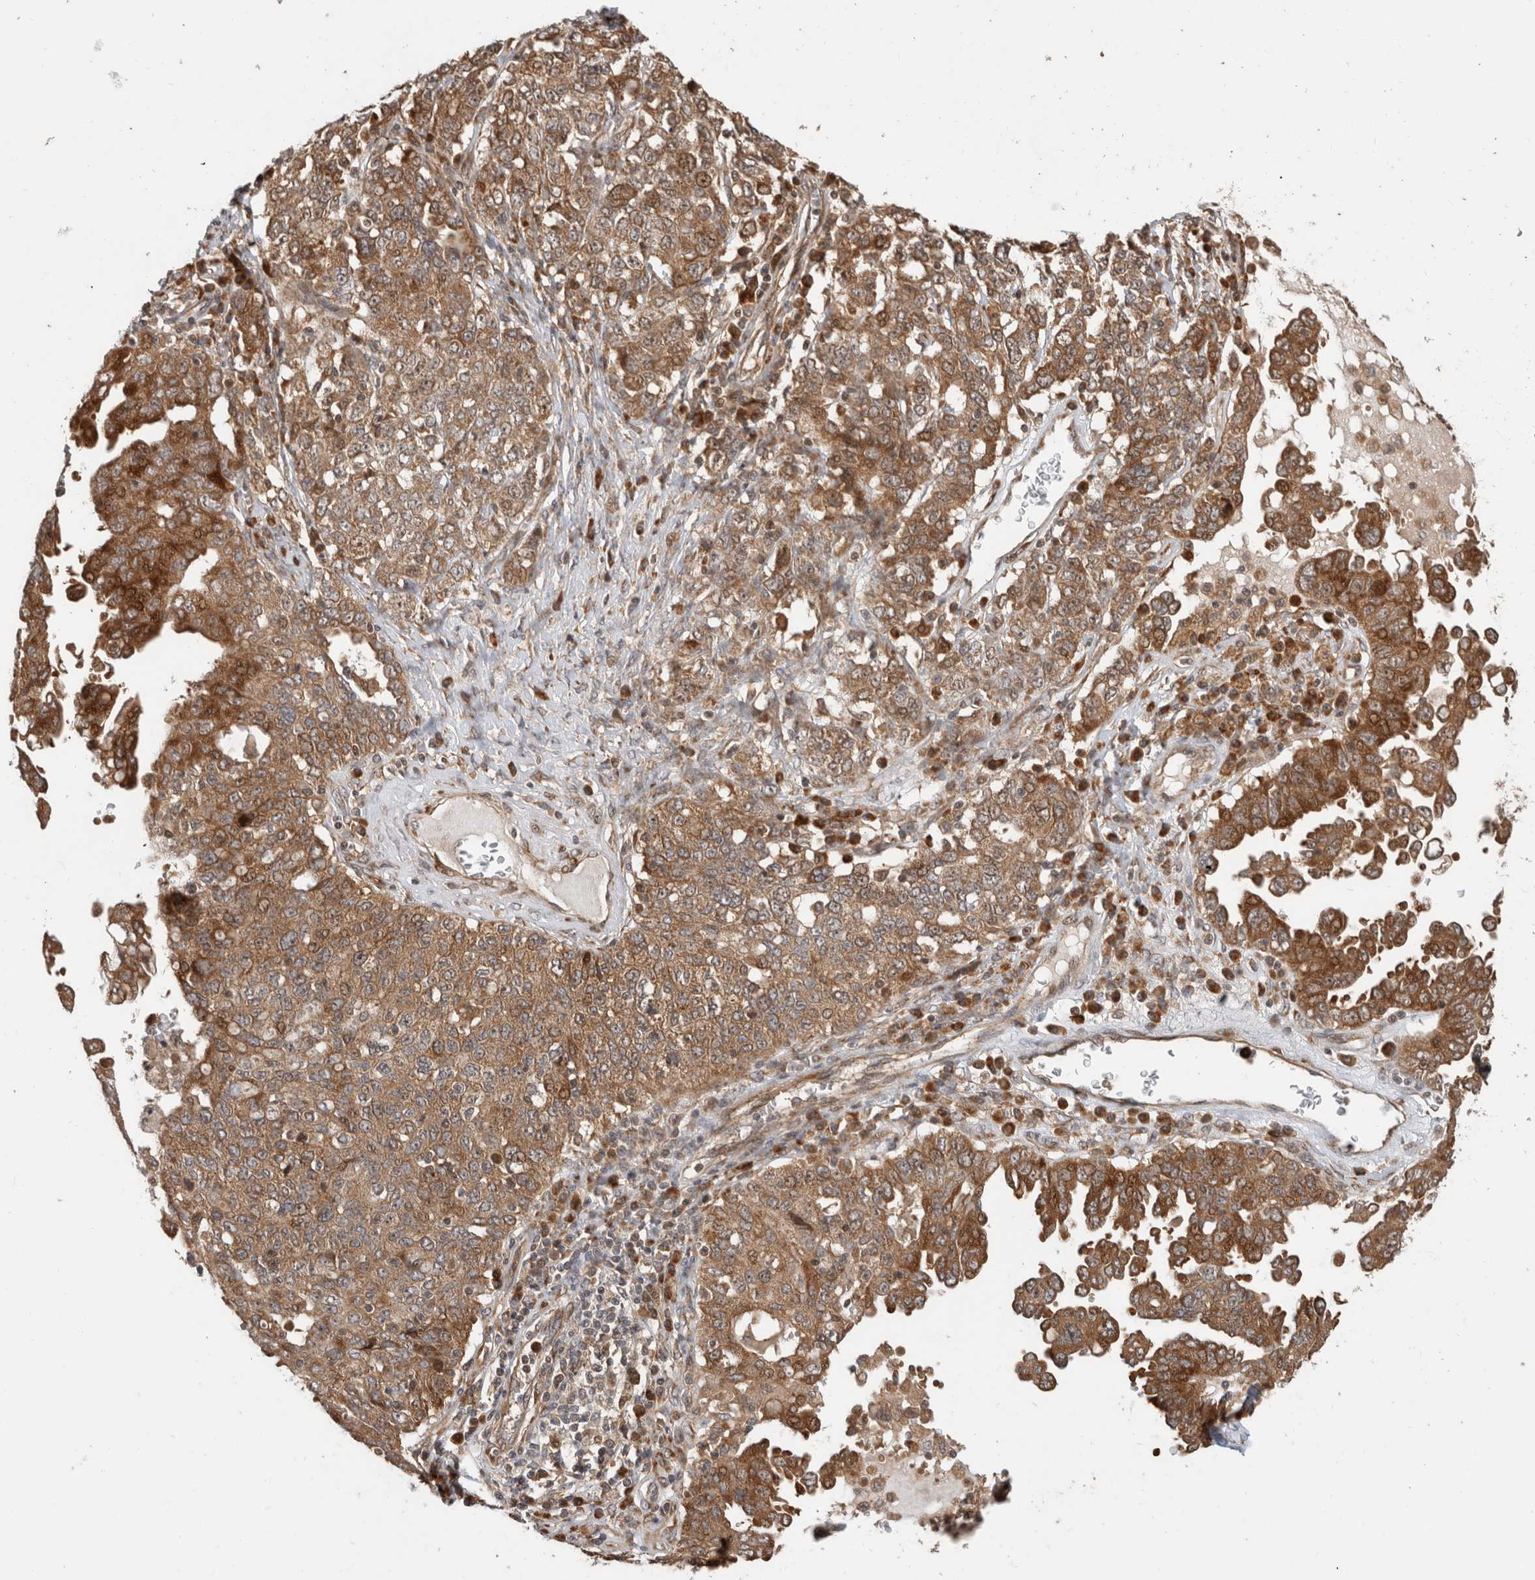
{"staining": {"intensity": "moderate", "quantity": ">75%", "location": "cytoplasmic/membranous"}, "tissue": "ovarian cancer", "cell_type": "Tumor cells", "image_type": "cancer", "snomed": [{"axis": "morphology", "description": "Carcinoma, endometroid"}, {"axis": "topography", "description": "Ovary"}], "caption": "Ovarian endometroid carcinoma stained for a protein (brown) reveals moderate cytoplasmic/membranous positive positivity in about >75% of tumor cells.", "gene": "PCDHB15", "patient": {"sex": "female", "age": 62}}